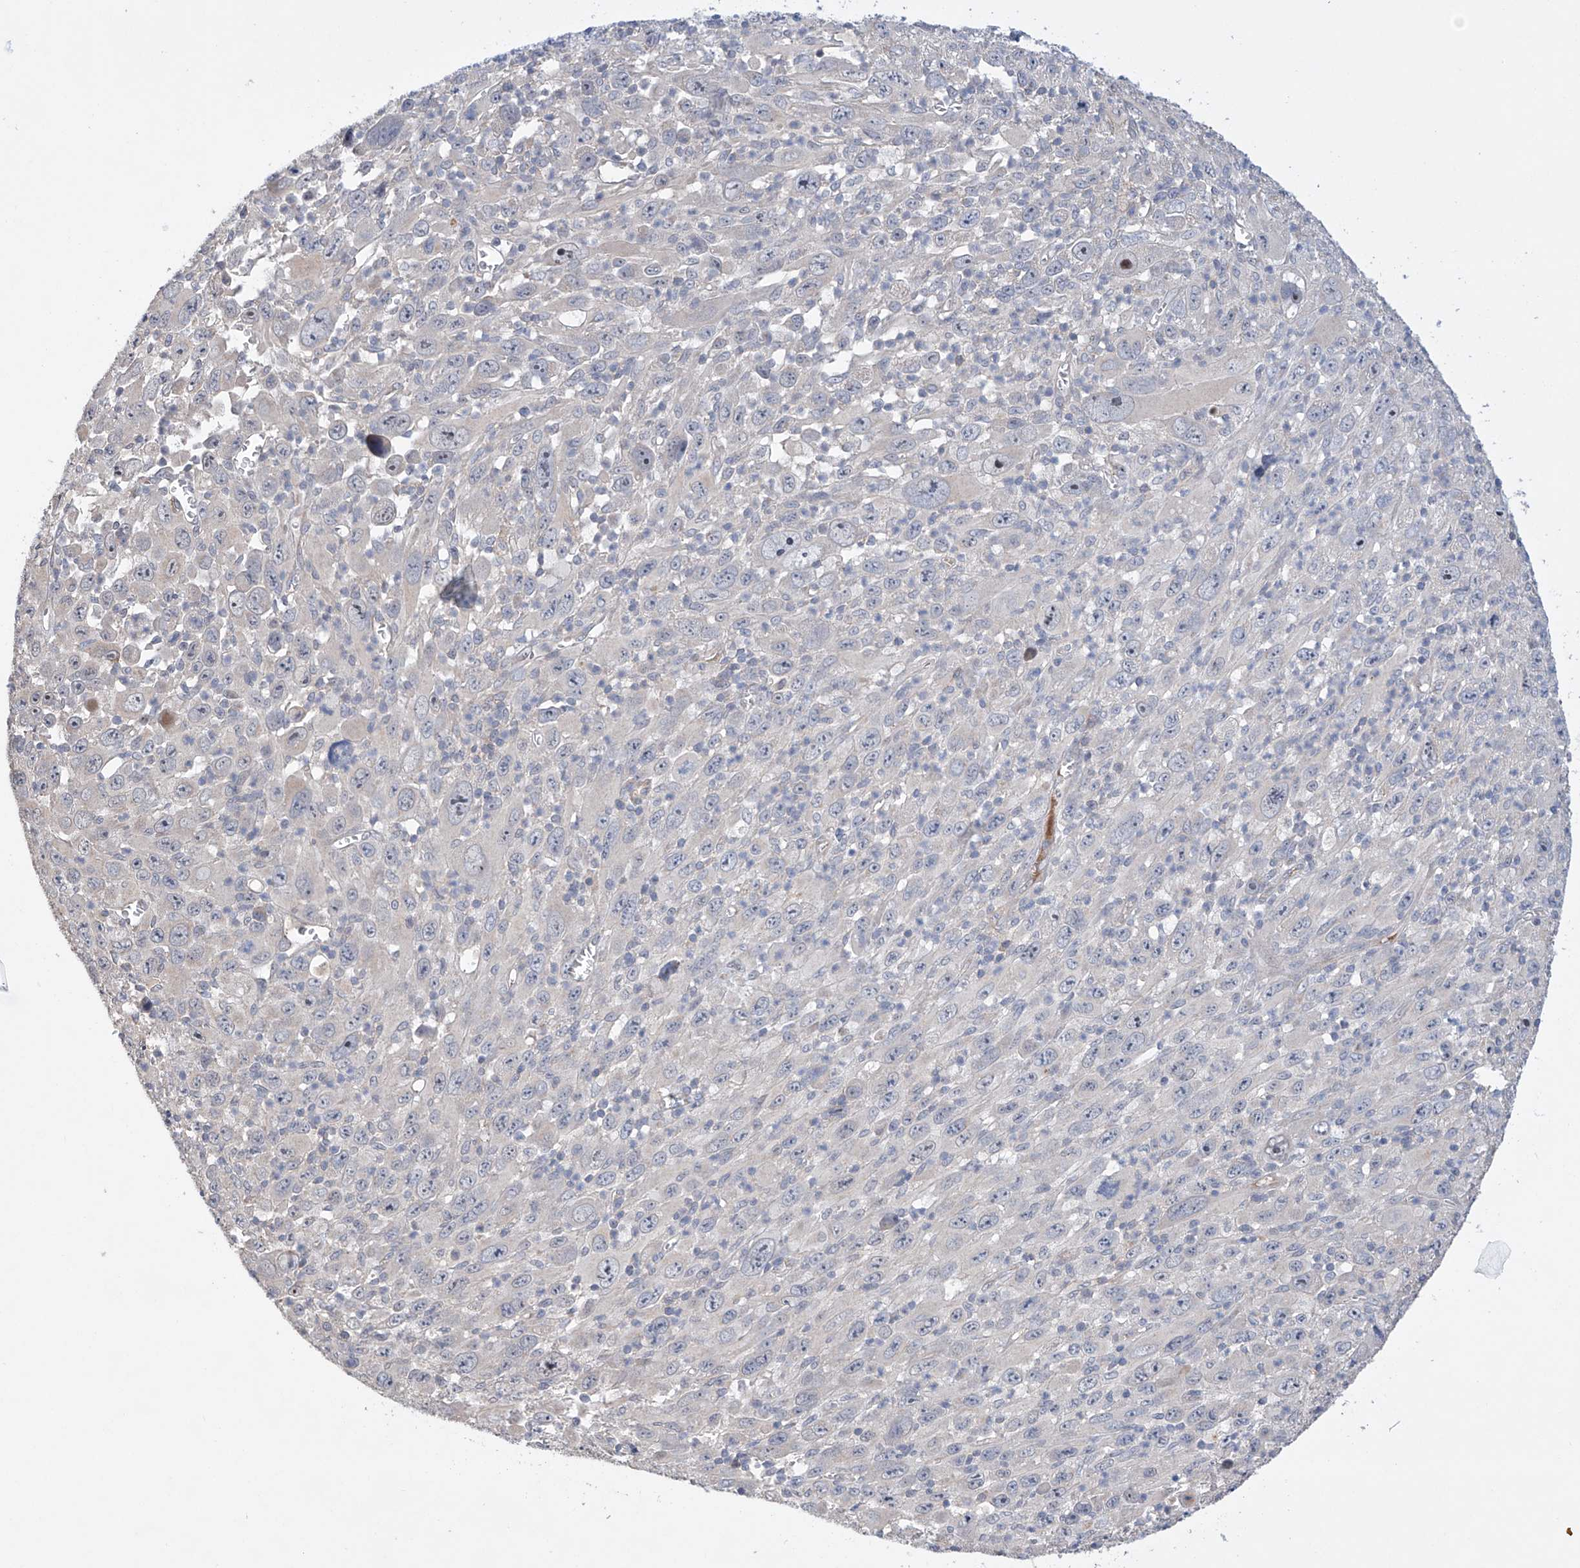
{"staining": {"intensity": "negative", "quantity": "none", "location": "none"}, "tissue": "melanoma", "cell_type": "Tumor cells", "image_type": "cancer", "snomed": [{"axis": "morphology", "description": "Malignant melanoma, Metastatic site"}, {"axis": "topography", "description": "Skin"}], "caption": "Tumor cells show no significant positivity in malignant melanoma (metastatic site).", "gene": "AFG1L", "patient": {"sex": "female", "age": 56}}